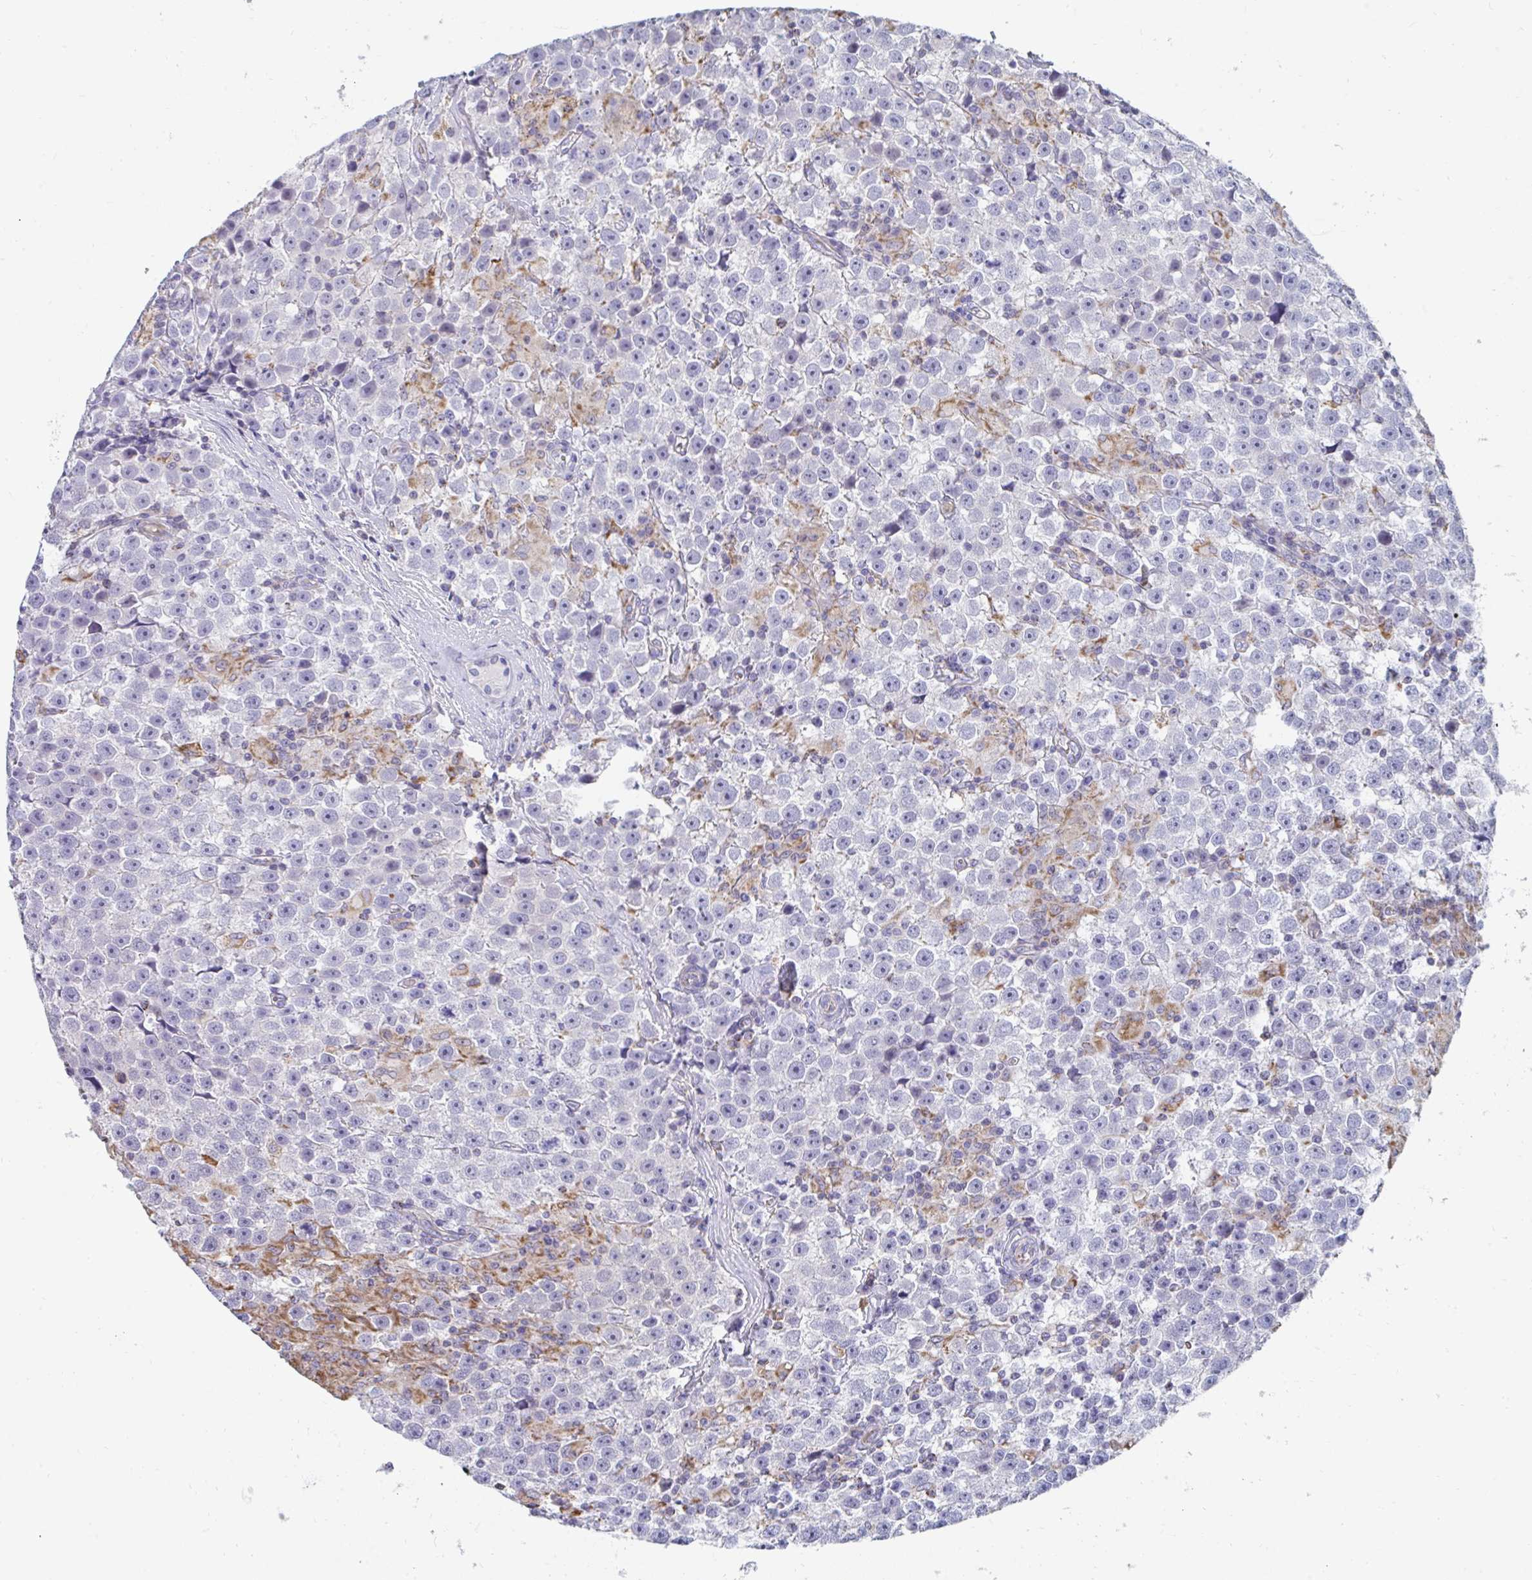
{"staining": {"intensity": "negative", "quantity": "none", "location": "none"}, "tissue": "testis cancer", "cell_type": "Tumor cells", "image_type": "cancer", "snomed": [{"axis": "morphology", "description": "Seminoma, NOS"}, {"axis": "topography", "description": "Testis"}], "caption": "Immunohistochemistry photomicrograph of neoplastic tissue: testis seminoma stained with DAB demonstrates no significant protein staining in tumor cells. (DAB immunohistochemistry visualized using brightfield microscopy, high magnification).", "gene": "MGAM2", "patient": {"sex": "male", "age": 31}}